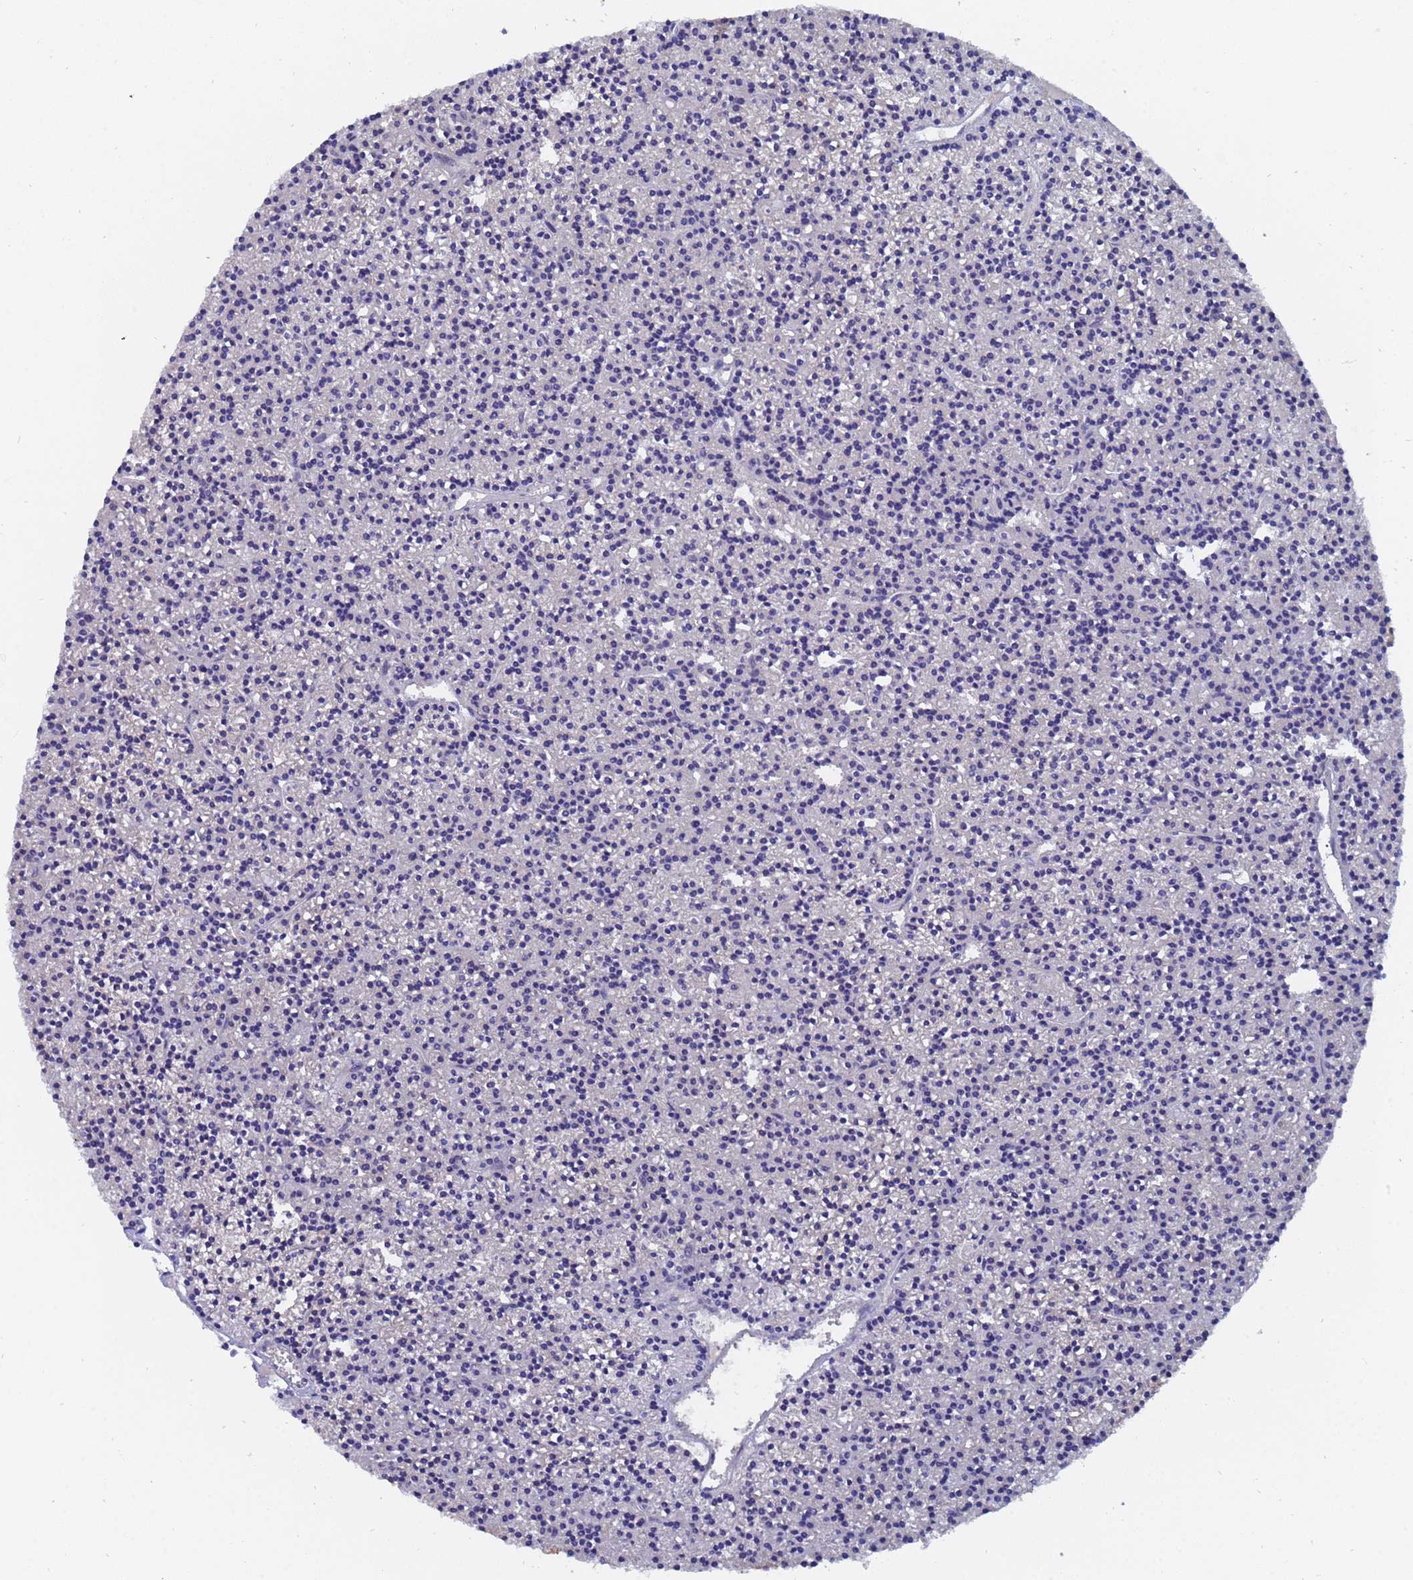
{"staining": {"intensity": "negative", "quantity": "none", "location": "none"}, "tissue": "parathyroid gland", "cell_type": "Glandular cells", "image_type": "normal", "snomed": [{"axis": "morphology", "description": "Normal tissue, NOS"}, {"axis": "topography", "description": "Parathyroid gland"}], "caption": "High power microscopy histopathology image of an immunohistochemistry micrograph of normal parathyroid gland, revealing no significant expression in glandular cells.", "gene": "UBE2O", "patient": {"sex": "female", "age": 45}}